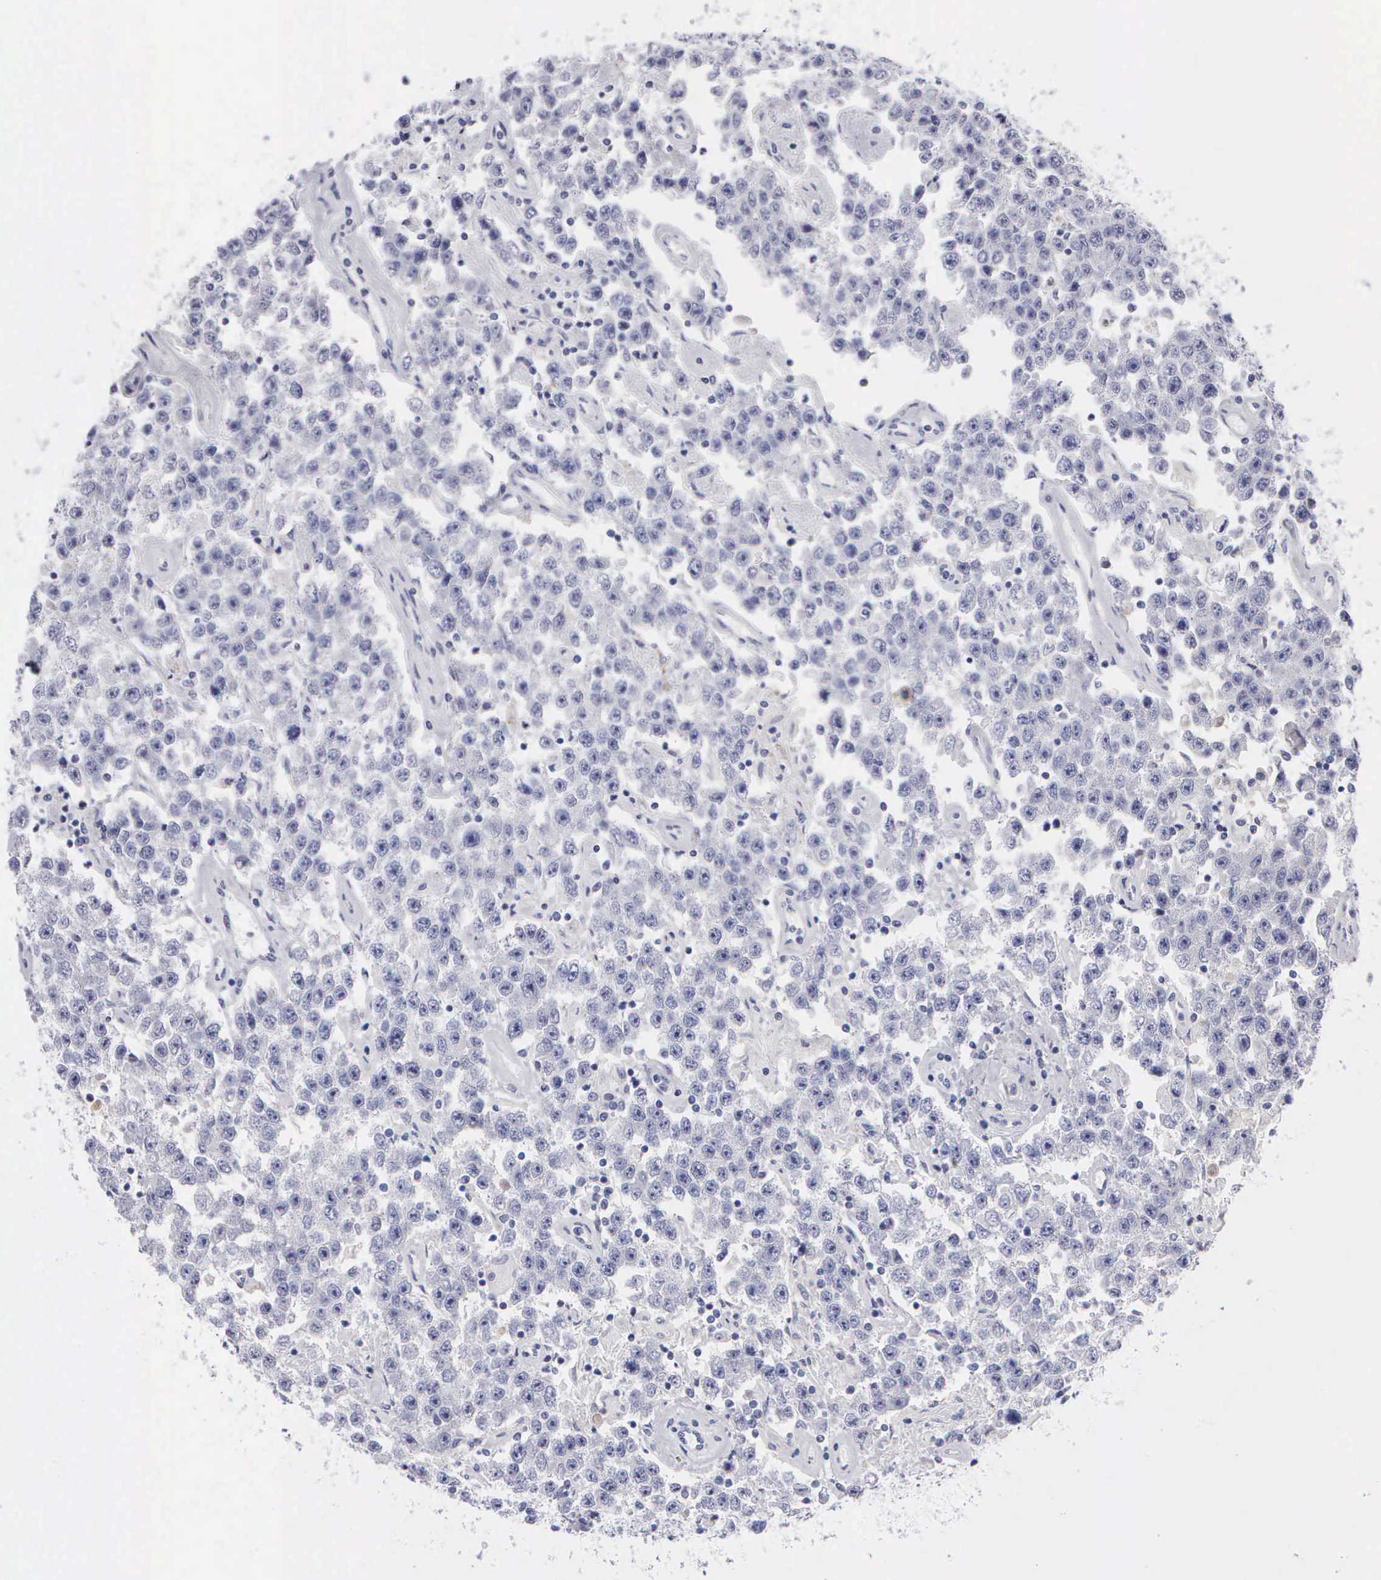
{"staining": {"intensity": "negative", "quantity": "none", "location": "none"}, "tissue": "testis cancer", "cell_type": "Tumor cells", "image_type": "cancer", "snomed": [{"axis": "morphology", "description": "Seminoma, NOS"}, {"axis": "topography", "description": "Testis"}], "caption": "Immunohistochemical staining of human testis cancer (seminoma) exhibits no significant staining in tumor cells.", "gene": "CYP19A1", "patient": {"sex": "male", "age": 52}}